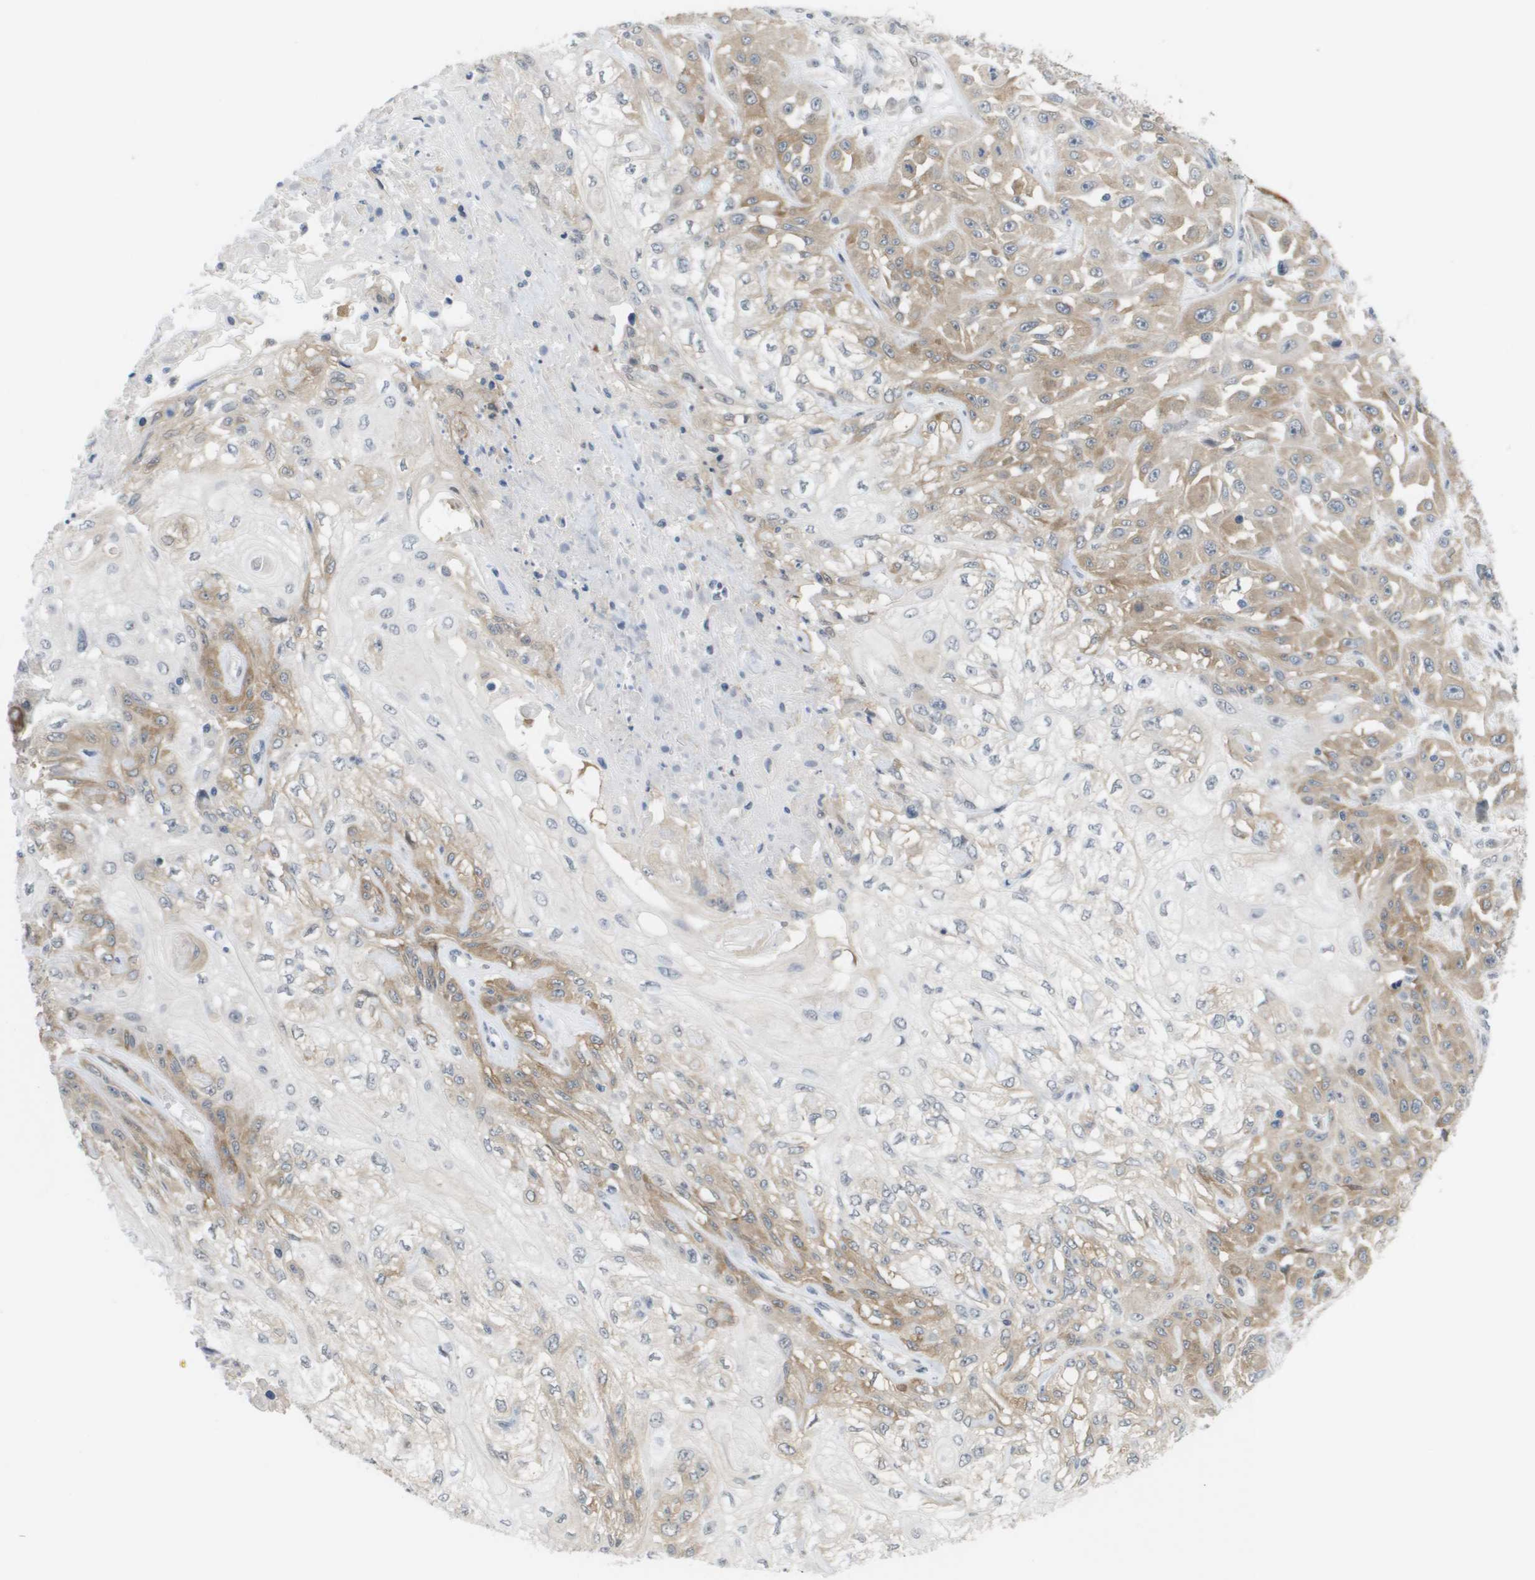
{"staining": {"intensity": "moderate", "quantity": "25%-75%", "location": "cytoplasmic/membranous"}, "tissue": "skin cancer", "cell_type": "Tumor cells", "image_type": "cancer", "snomed": [{"axis": "morphology", "description": "Squamous cell carcinoma, NOS"}, {"axis": "morphology", "description": "Squamous cell carcinoma, metastatic, NOS"}, {"axis": "topography", "description": "Skin"}, {"axis": "topography", "description": "Lymph node"}], "caption": "A histopathology image of metastatic squamous cell carcinoma (skin) stained for a protein exhibits moderate cytoplasmic/membranous brown staining in tumor cells. Using DAB (3,3'-diaminobenzidine) (brown) and hematoxylin (blue) stains, captured at high magnification using brightfield microscopy.", "gene": "MARCHF8", "patient": {"sex": "male", "age": 75}}